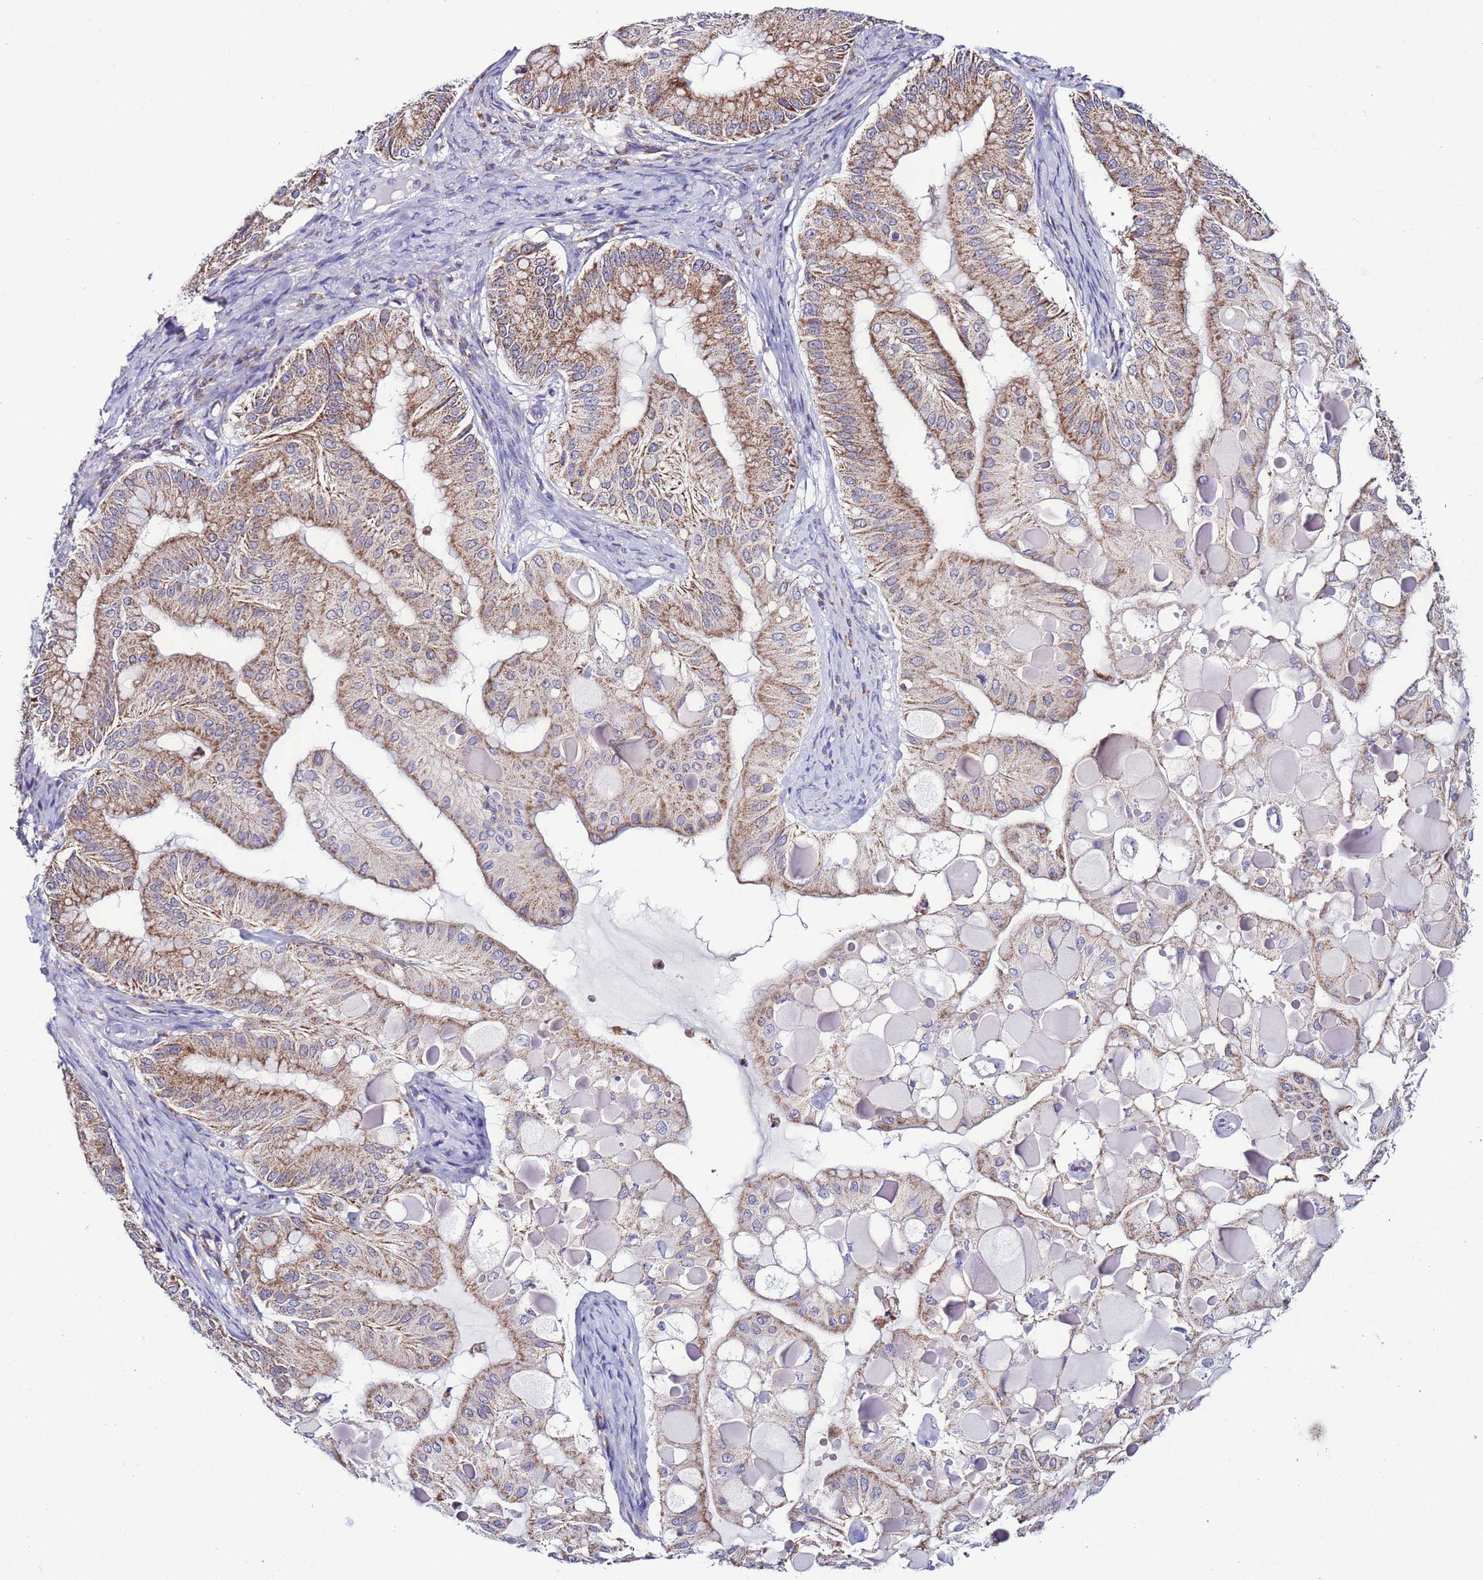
{"staining": {"intensity": "moderate", "quantity": "25%-75%", "location": "cytoplasmic/membranous"}, "tissue": "ovarian cancer", "cell_type": "Tumor cells", "image_type": "cancer", "snomed": [{"axis": "morphology", "description": "Cystadenocarcinoma, mucinous, NOS"}, {"axis": "topography", "description": "Ovary"}], "caption": "Ovarian cancer stained with DAB immunohistochemistry shows medium levels of moderate cytoplasmic/membranous staining in about 25%-75% of tumor cells.", "gene": "UEVLD", "patient": {"sex": "female", "age": 61}}